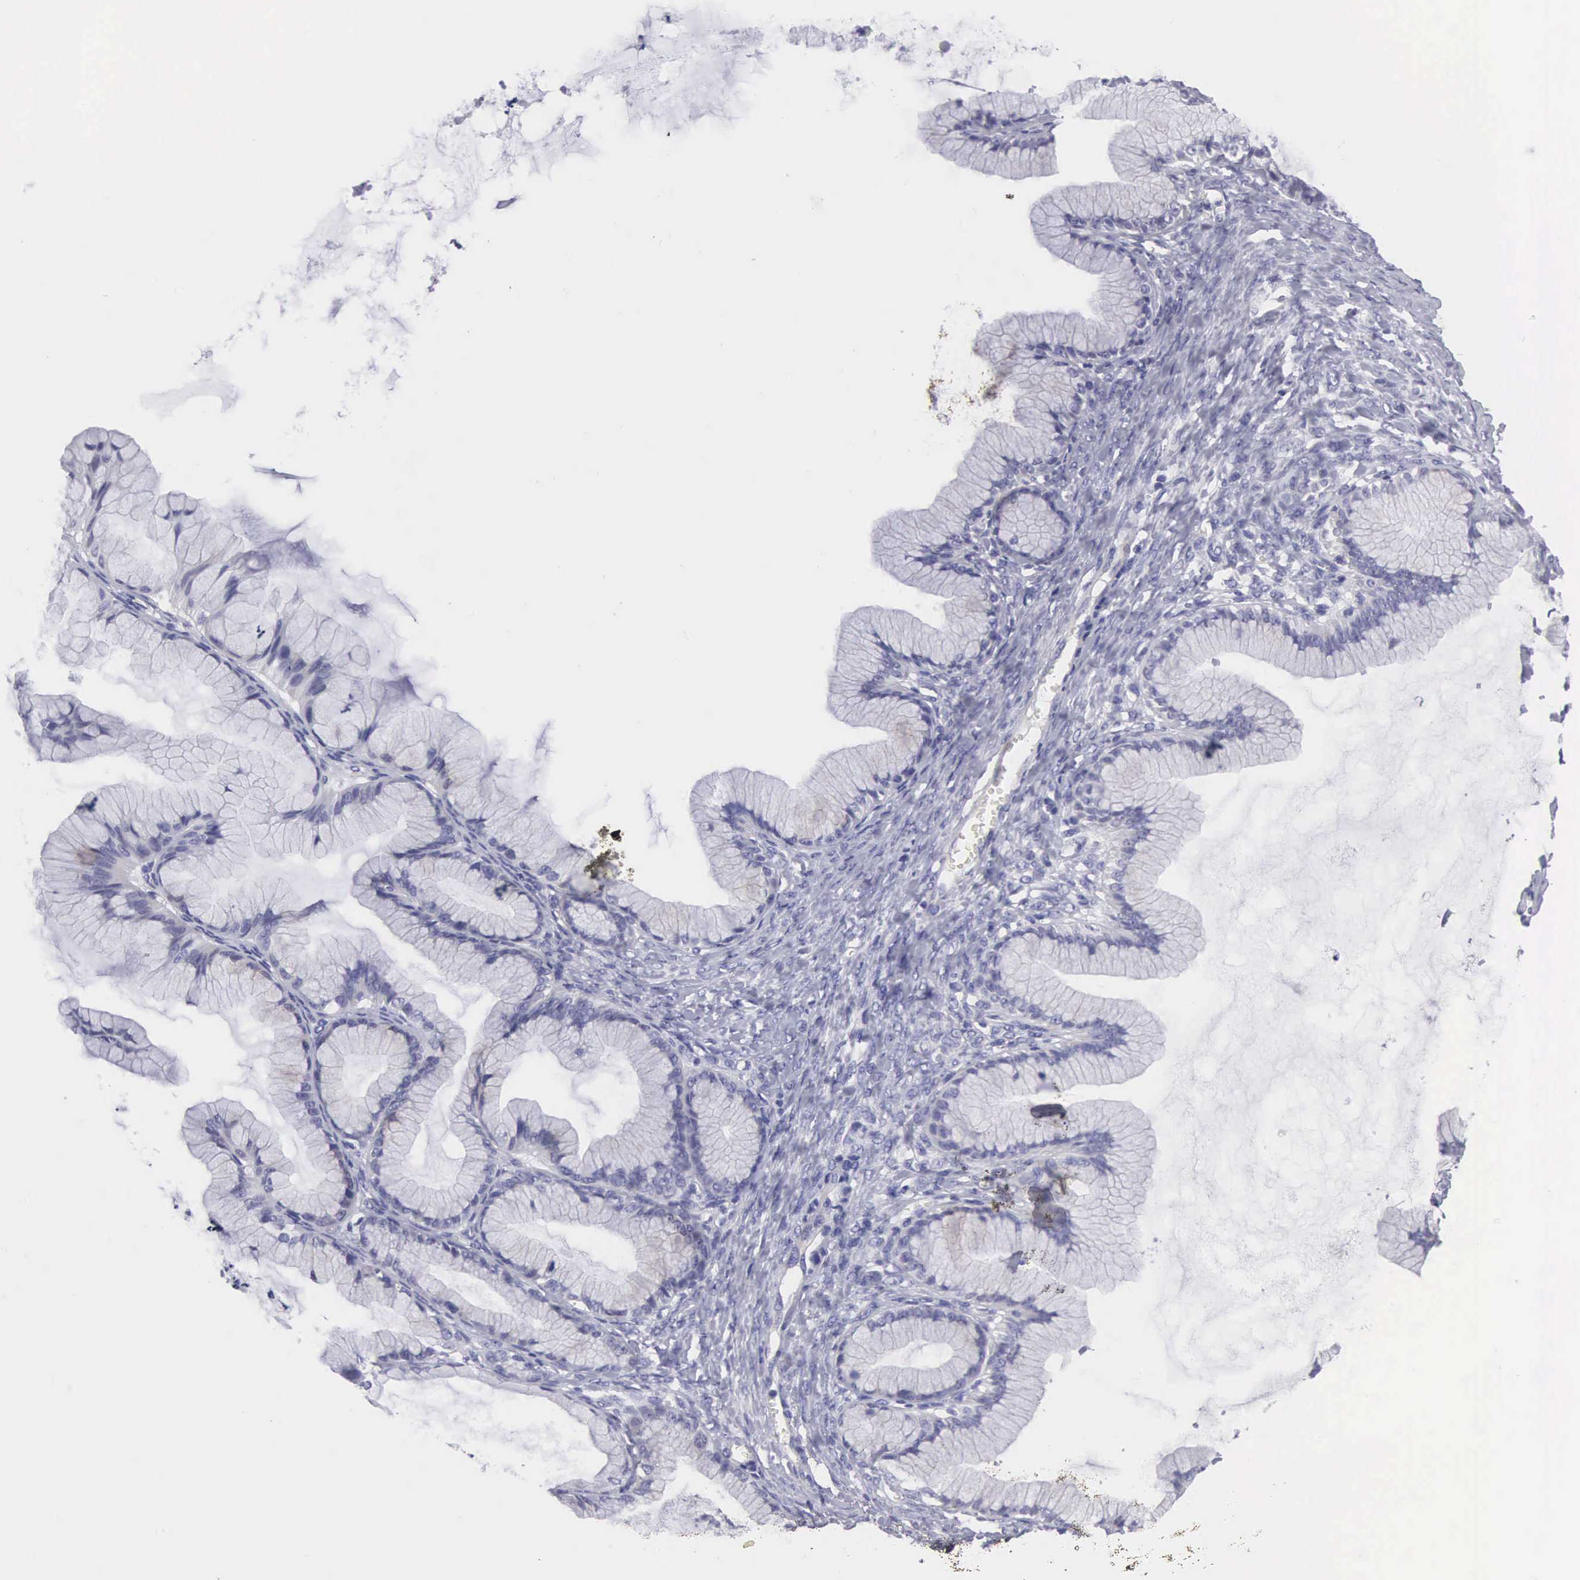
{"staining": {"intensity": "negative", "quantity": "none", "location": "none"}, "tissue": "ovarian cancer", "cell_type": "Tumor cells", "image_type": "cancer", "snomed": [{"axis": "morphology", "description": "Cystadenocarcinoma, mucinous, NOS"}, {"axis": "topography", "description": "Ovary"}], "caption": "Immunohistochemistry histopathology image of ovarian mucinous cystadenocarcinoma stained for a protein (brown), which exhibits no expression in tumor cells.", "gene": "SLITRK4", "patient": {"sex": "female", "age": 41}}